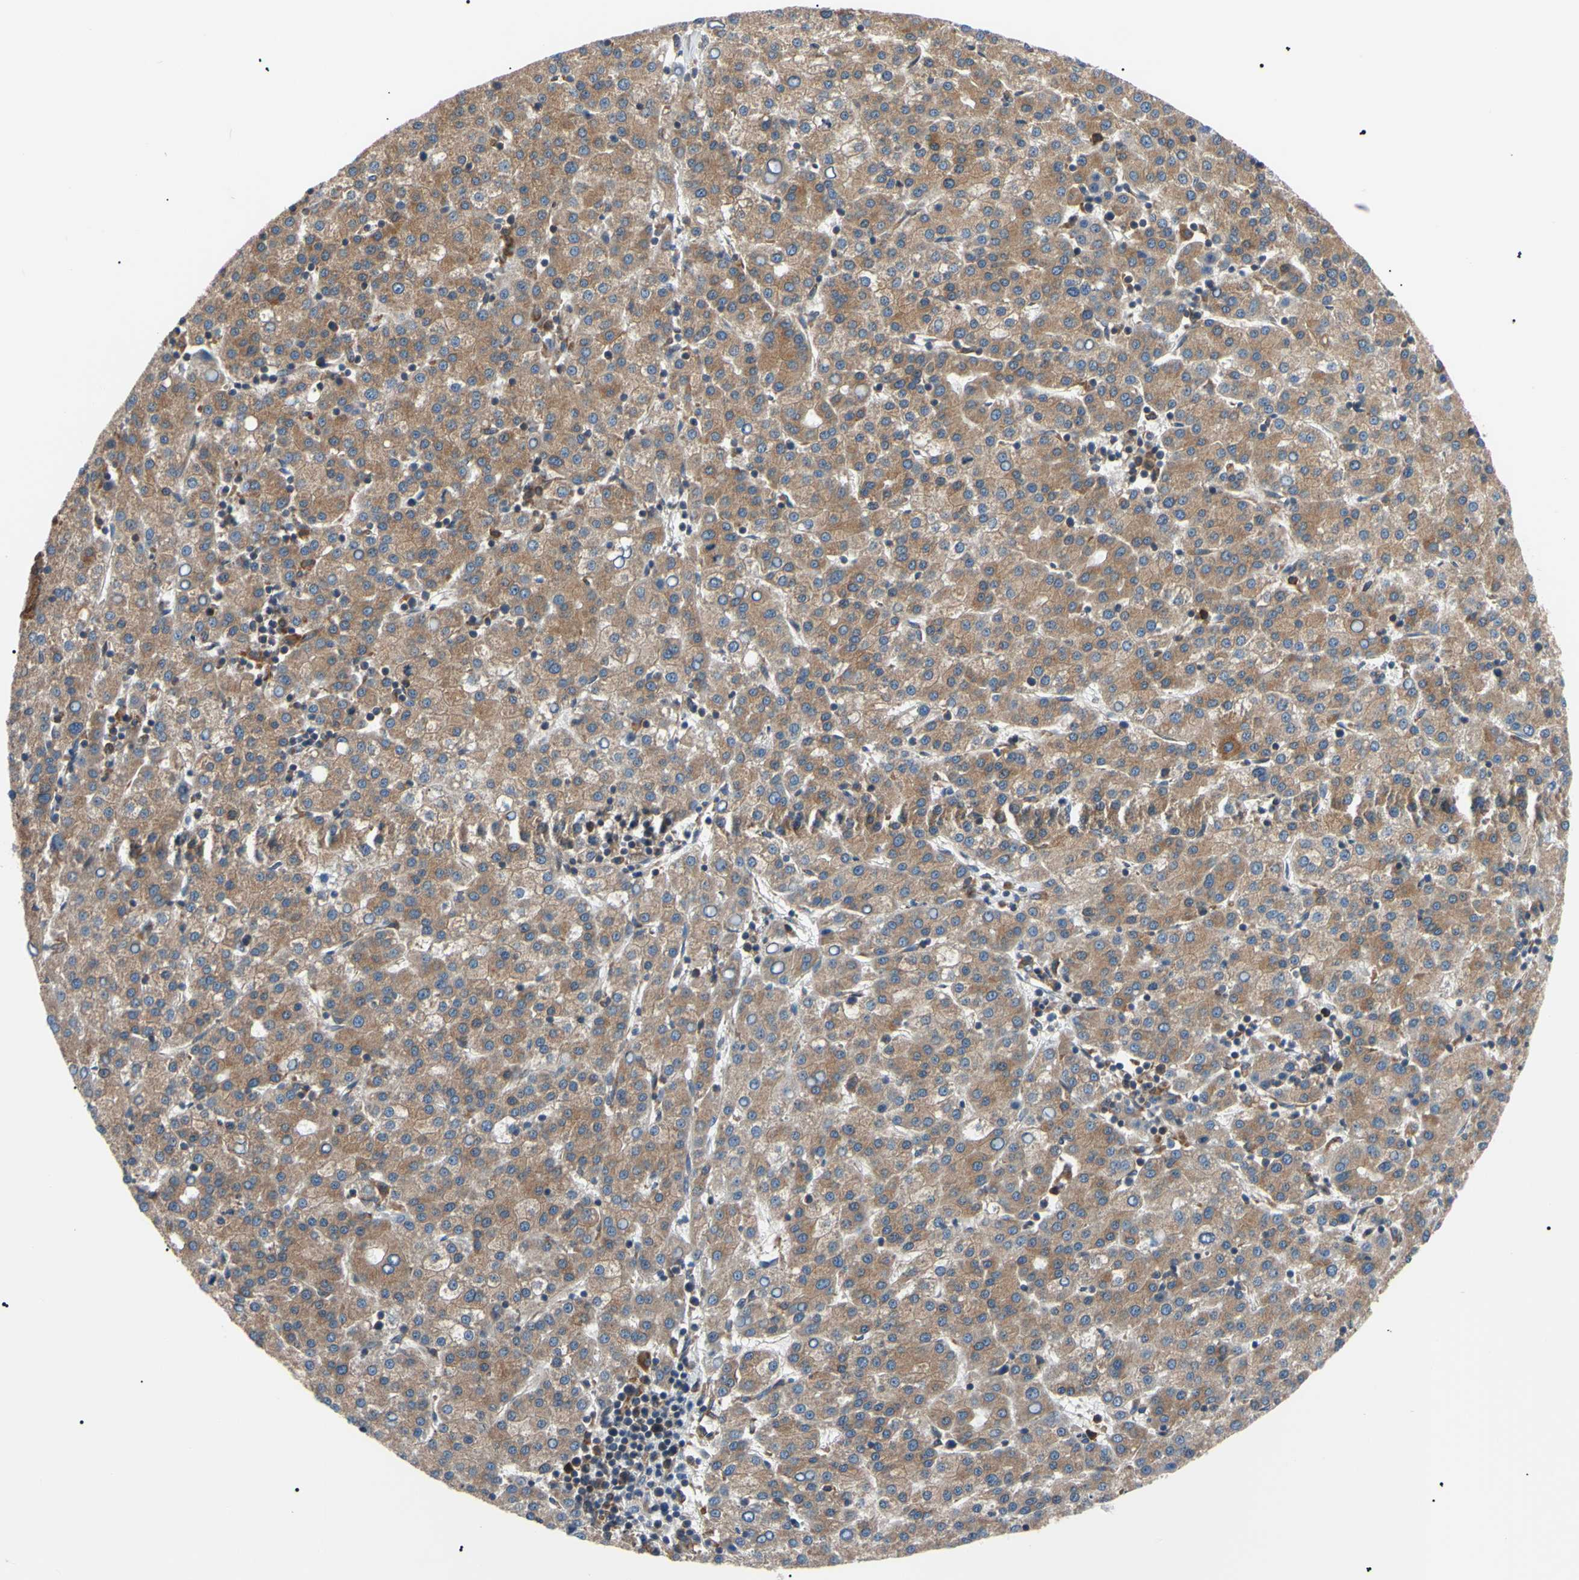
{"staining": {"intensity": "moderate", "quantity": ">75%", "location": "cytoplasmic/membranous"}, "tissue": "liver cancer", "cell_type": "Tumor cells", "image_type": "cancer", "snomed": [{"axis": "morphology", "description": "Carcinoma, Hepatocellular, NOS"}, {"axis": "topography", "description": "Liver"}], "caption": "A brown stain shows moderate cytoplasmic/membranous staining of a protein in liver hepatocellular carcinoma tumor cells.", "gene": "VAPA", "patient": {"sex": "female", "age": 58}}